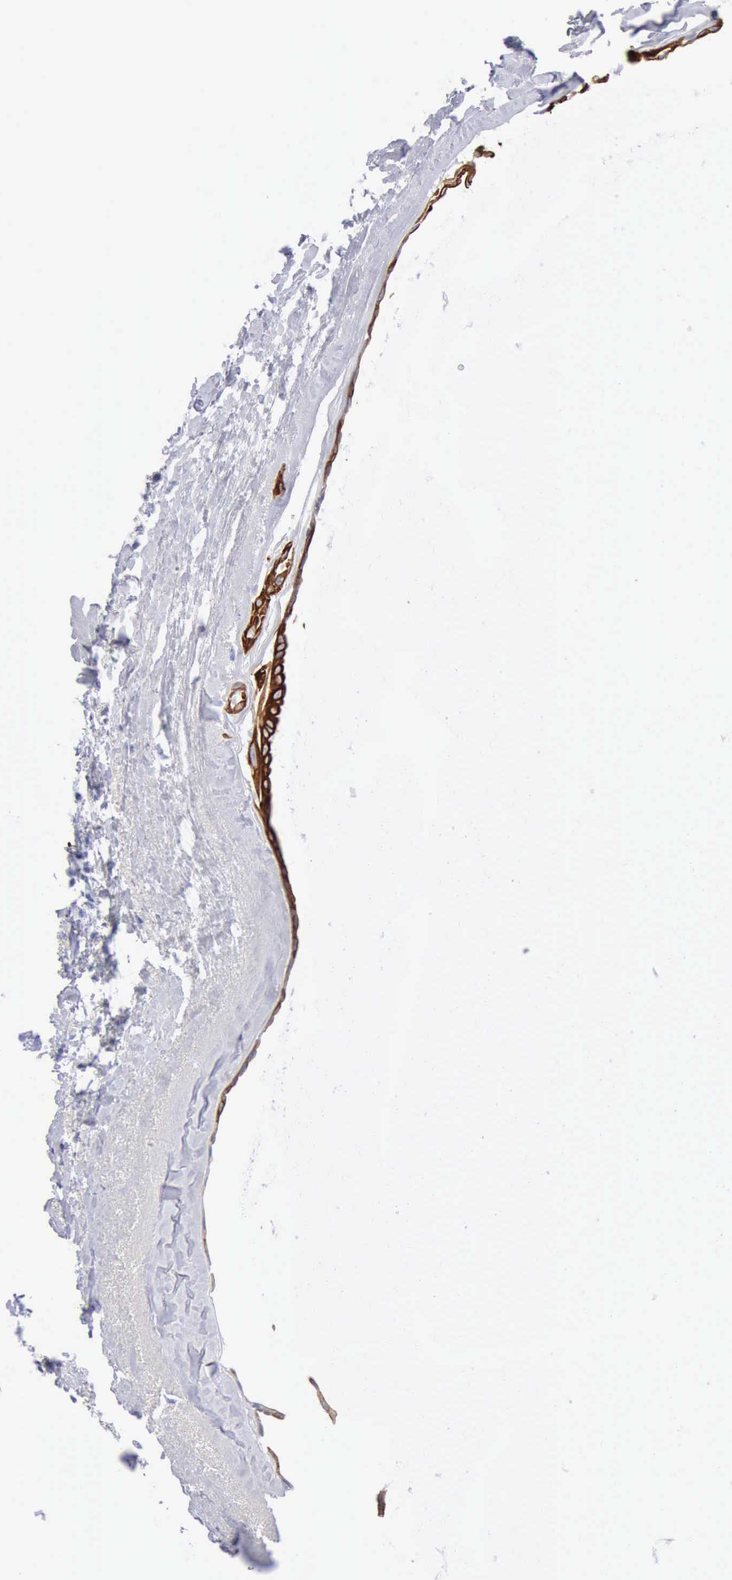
{"staining": {"intensity": "negative", "quantity": "none", "location": "none"}, "tissue": "breast cancer", "cell_type": "Tumor cells", "image_type": "cancer", "snomed": [{"axis": "morphology", "description": "Duct carcinoma"}, {"axis": "topography", "description": "Breast"}], "caption": "DAB (3,3'-diaminobenzidine) immunohistochemical staining of human breast cancer (invasive ductal carcinoma) reveals no significant positivity in tumor cells.", "gene": "KRT5", "patient": {"sex": "female", "age": 54}}